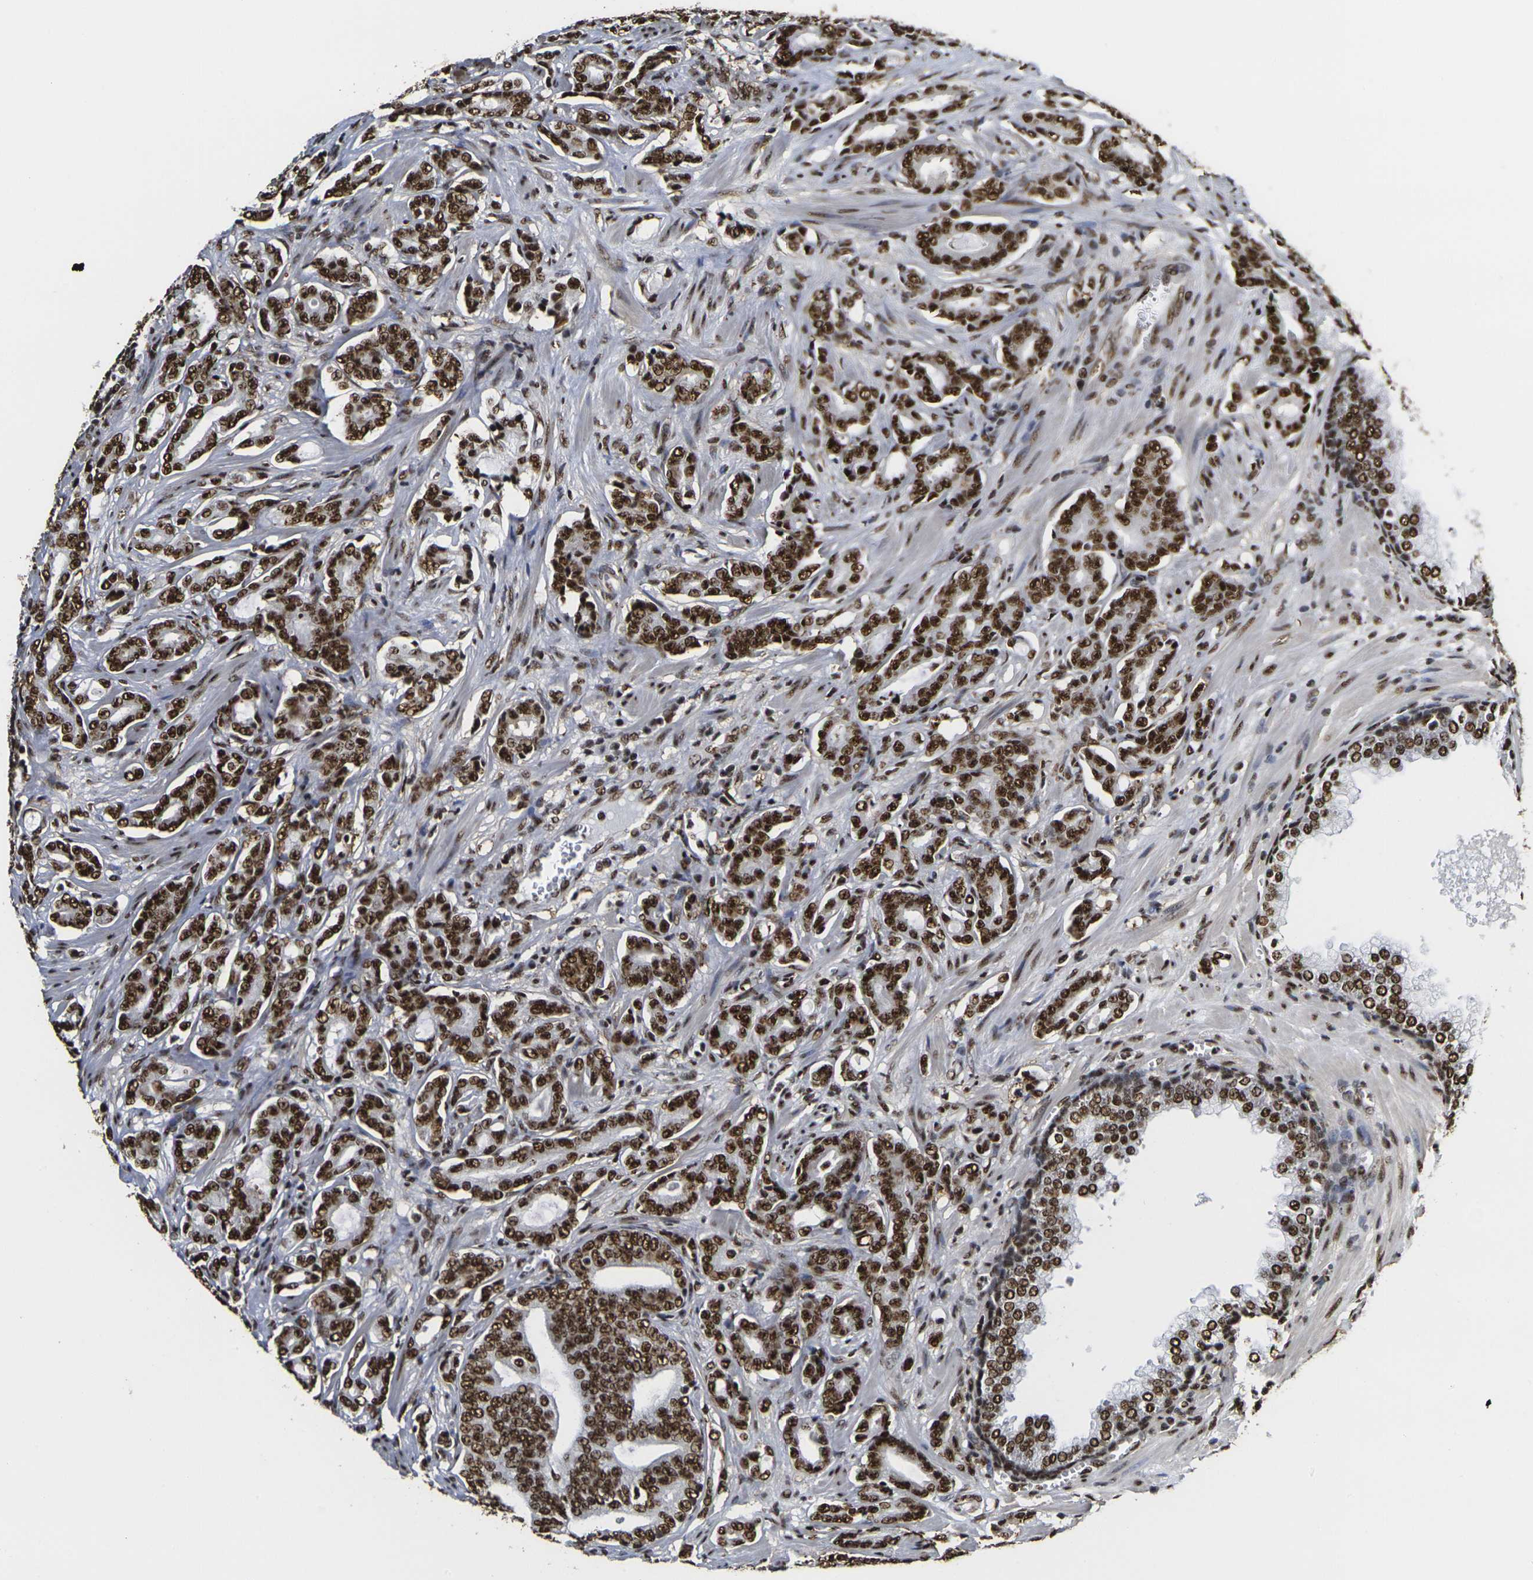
{"staining": {"intensity": "strong", "quantity": ">75%", "location": "nuclear"}, "tissue": "prostate cancer", "cell_type": "Tumor cells", "image_type": "cancer", "snomed": [{"axis": "morphology", "description": "Adenocarcinoma, Low grade"}, {"axis": "topography", "description": "Prostate"}], "caption": "Tumor cells show high levels of strong nuclear positivity in approximately >75% of cells in low-grade adenocarcinoma (prostate).", "gene": "SMARCC1", "patient": {"sex": "male", "age": 58}}